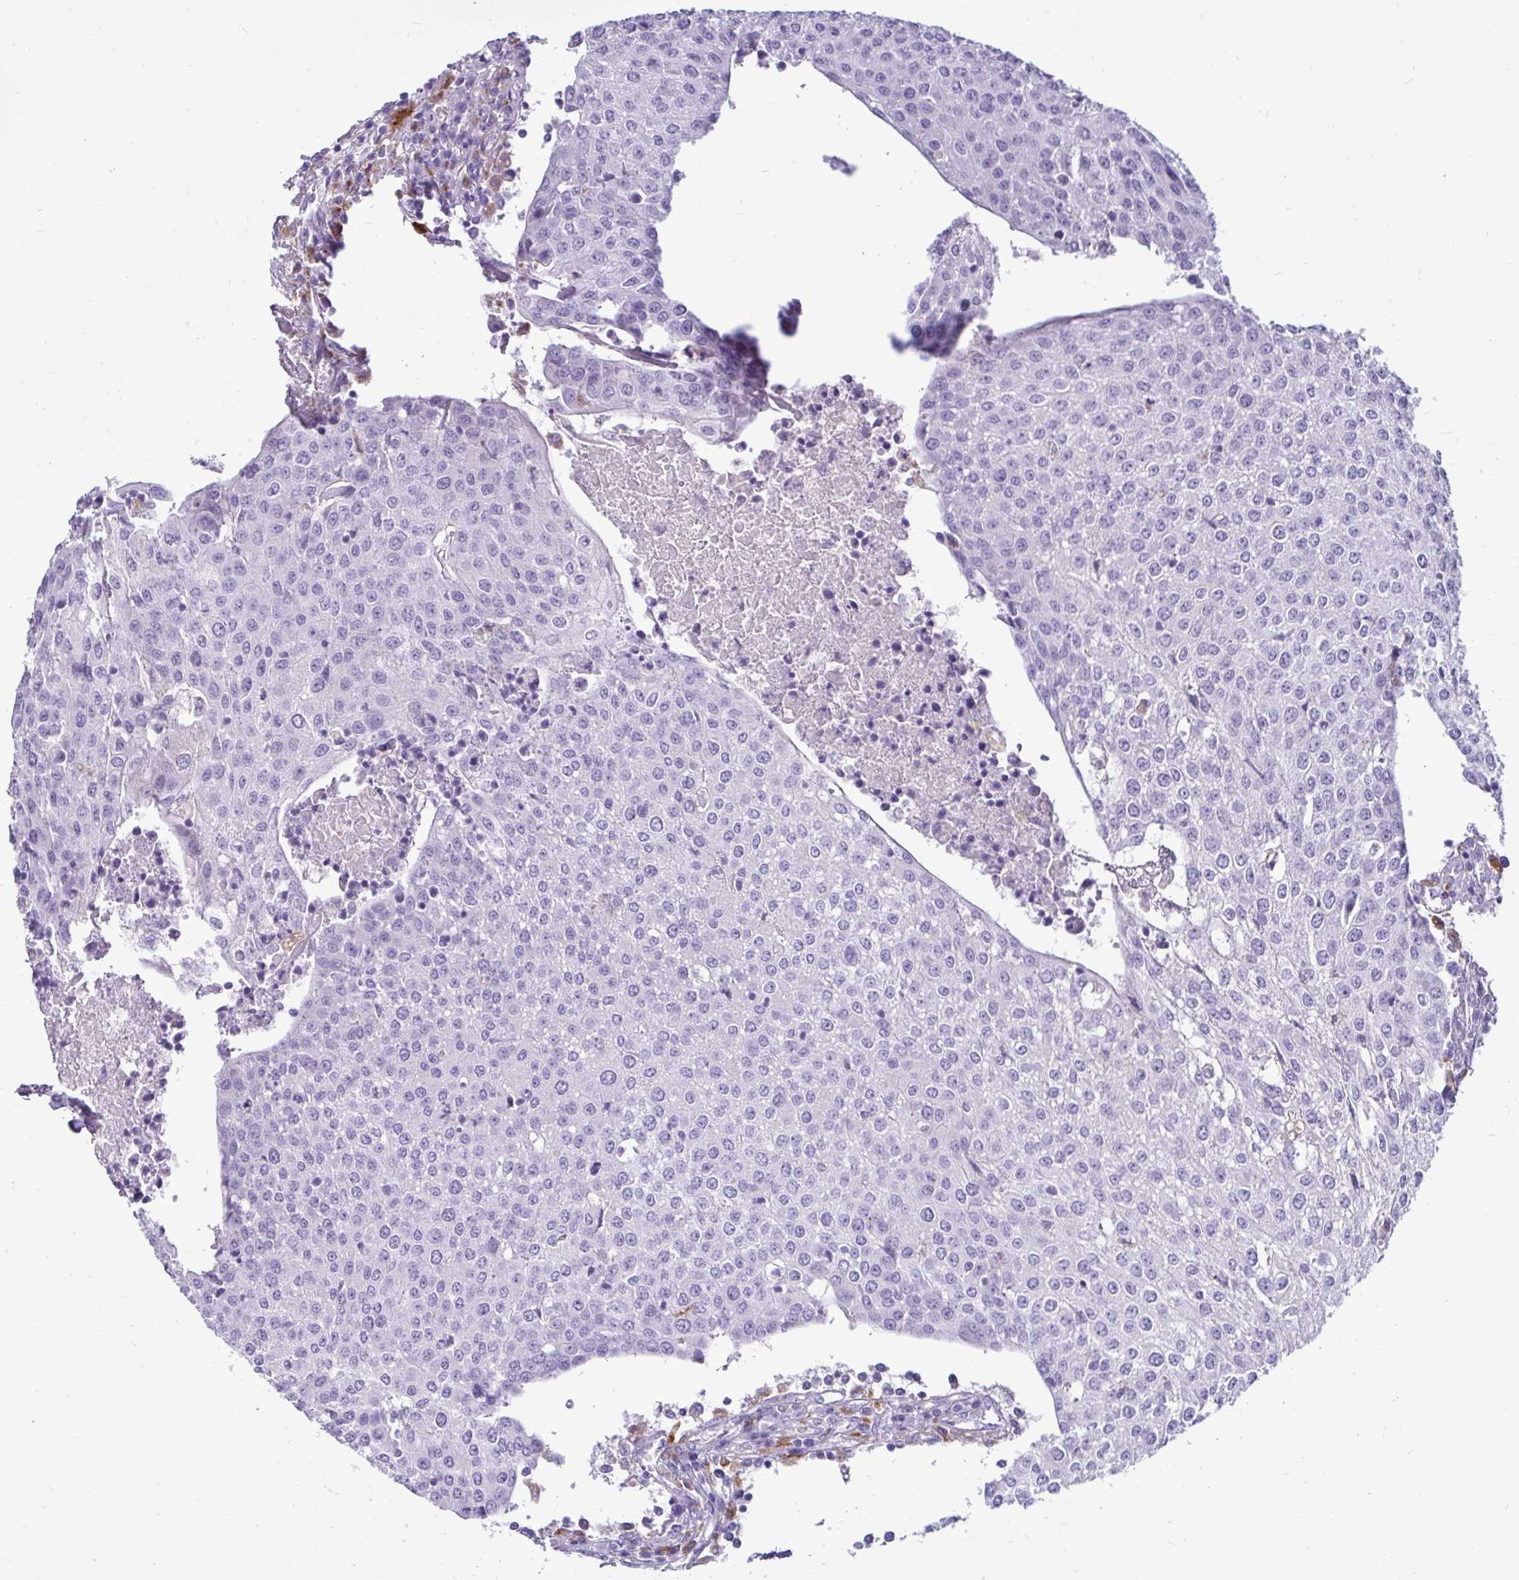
{"staining": {"intensity": "negative", "quantity": "none", "location": "none"}, "tissue": "urothelial cancer", "cell_type": "Tumor cells", "image_type": "cancer", "snomed": [{"axis": "morphology", "description": "Urothelial carcinoma, High grade"}, {"axis": "topography", "description": "Urinary bladder"}], "caption": "Photomicrograph shows no significant protein expression in tumor cells of urothelial cancer. Nuclei are stained in blue.", "gene": "CTSZ", "patient": {"sex": "female", "age": 85}}